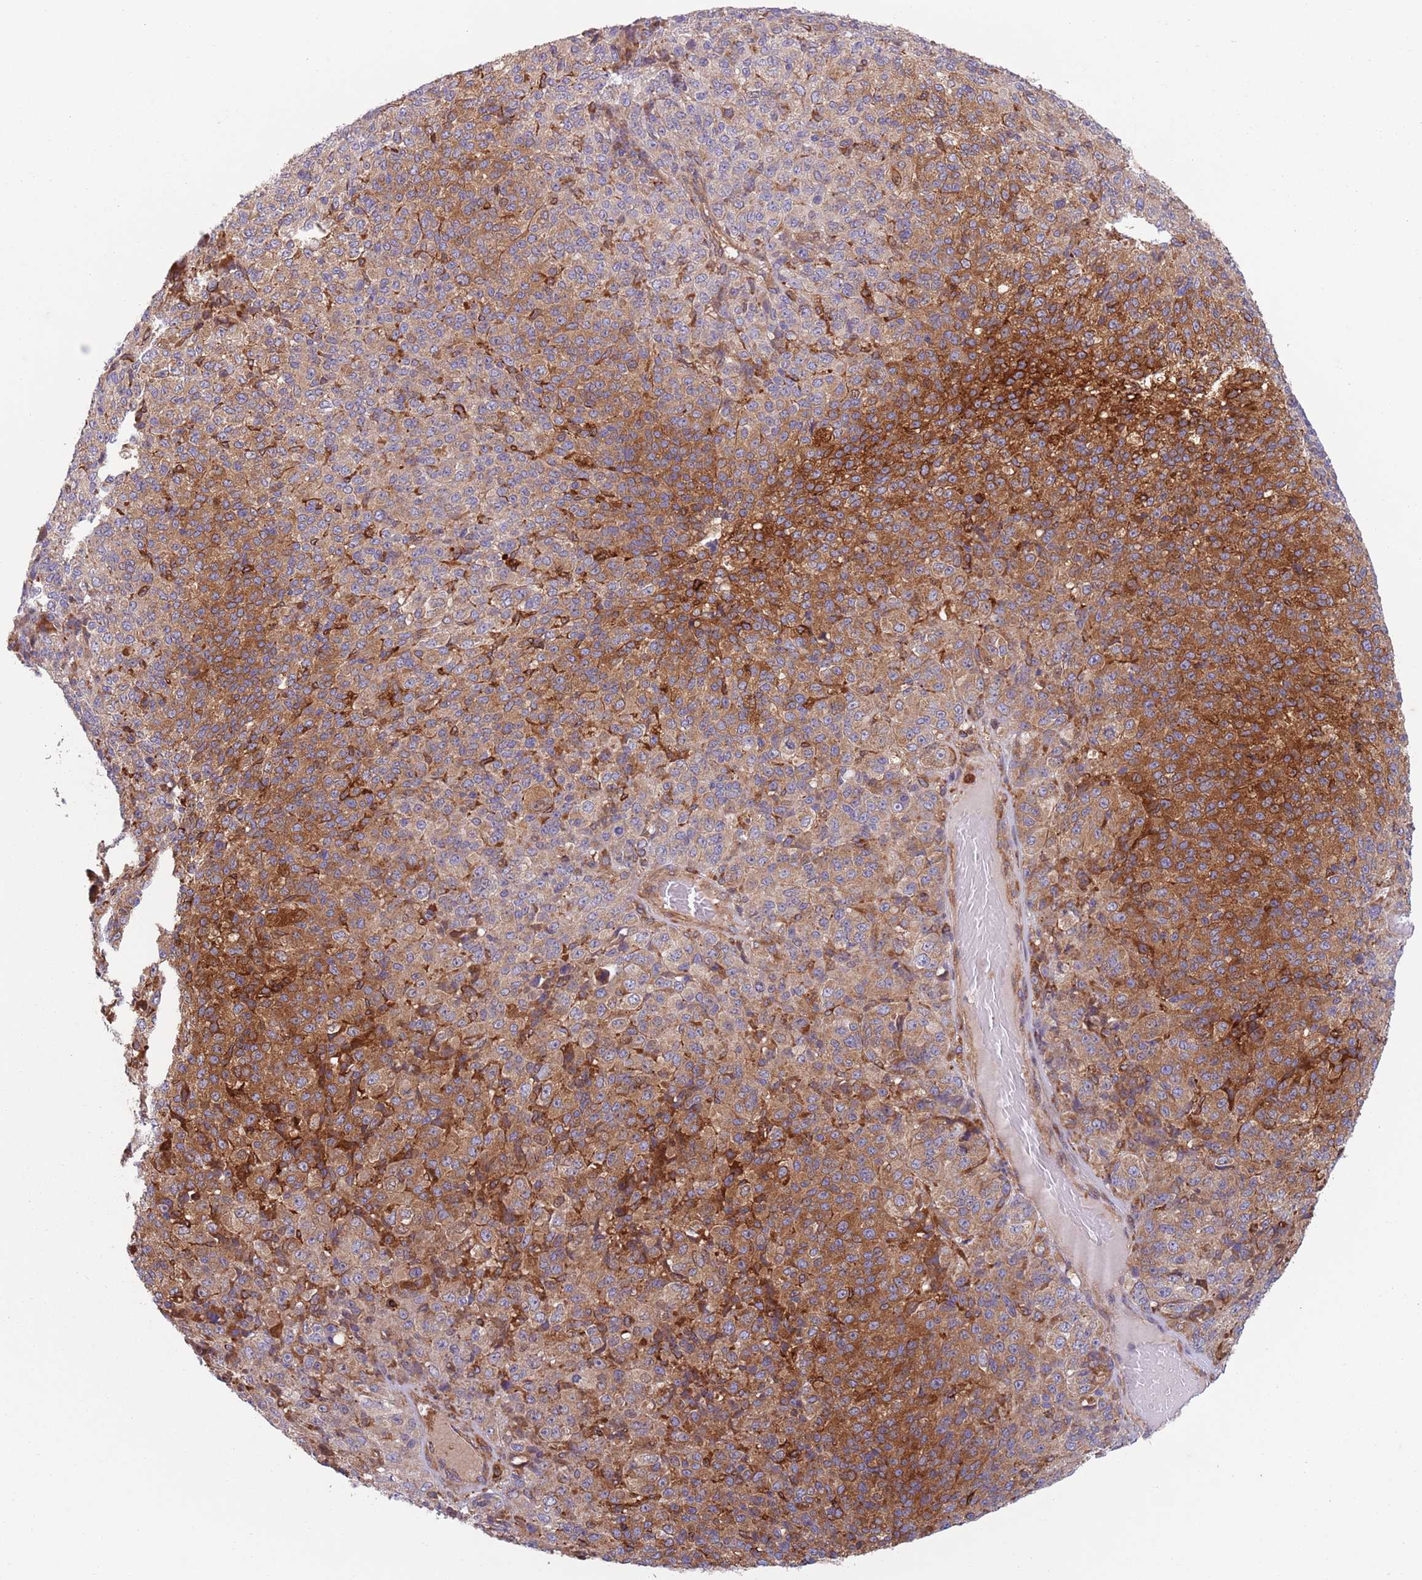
{"staining": {"intensity": "strong", "quantity": "25%-75%", "location": "cytoplasmic/membranous"}, "tissue": "melanoma", "cell_type": "Tumor cells", "image_type": "cancer", "snomed": [{"axis": "morphology", "description": "Malignant melanoma, Metastatic site"}, {"axis": "topography", "description": "Brain"}], "caption": "Tumor cells reveal high levels of strong cytoplasmic/membranous staining in about 25%-75% of cells in malignant melanoma (metastatic site).", "gene": "ZMYM5", "patient": {"sex": "female", "age": 56}}